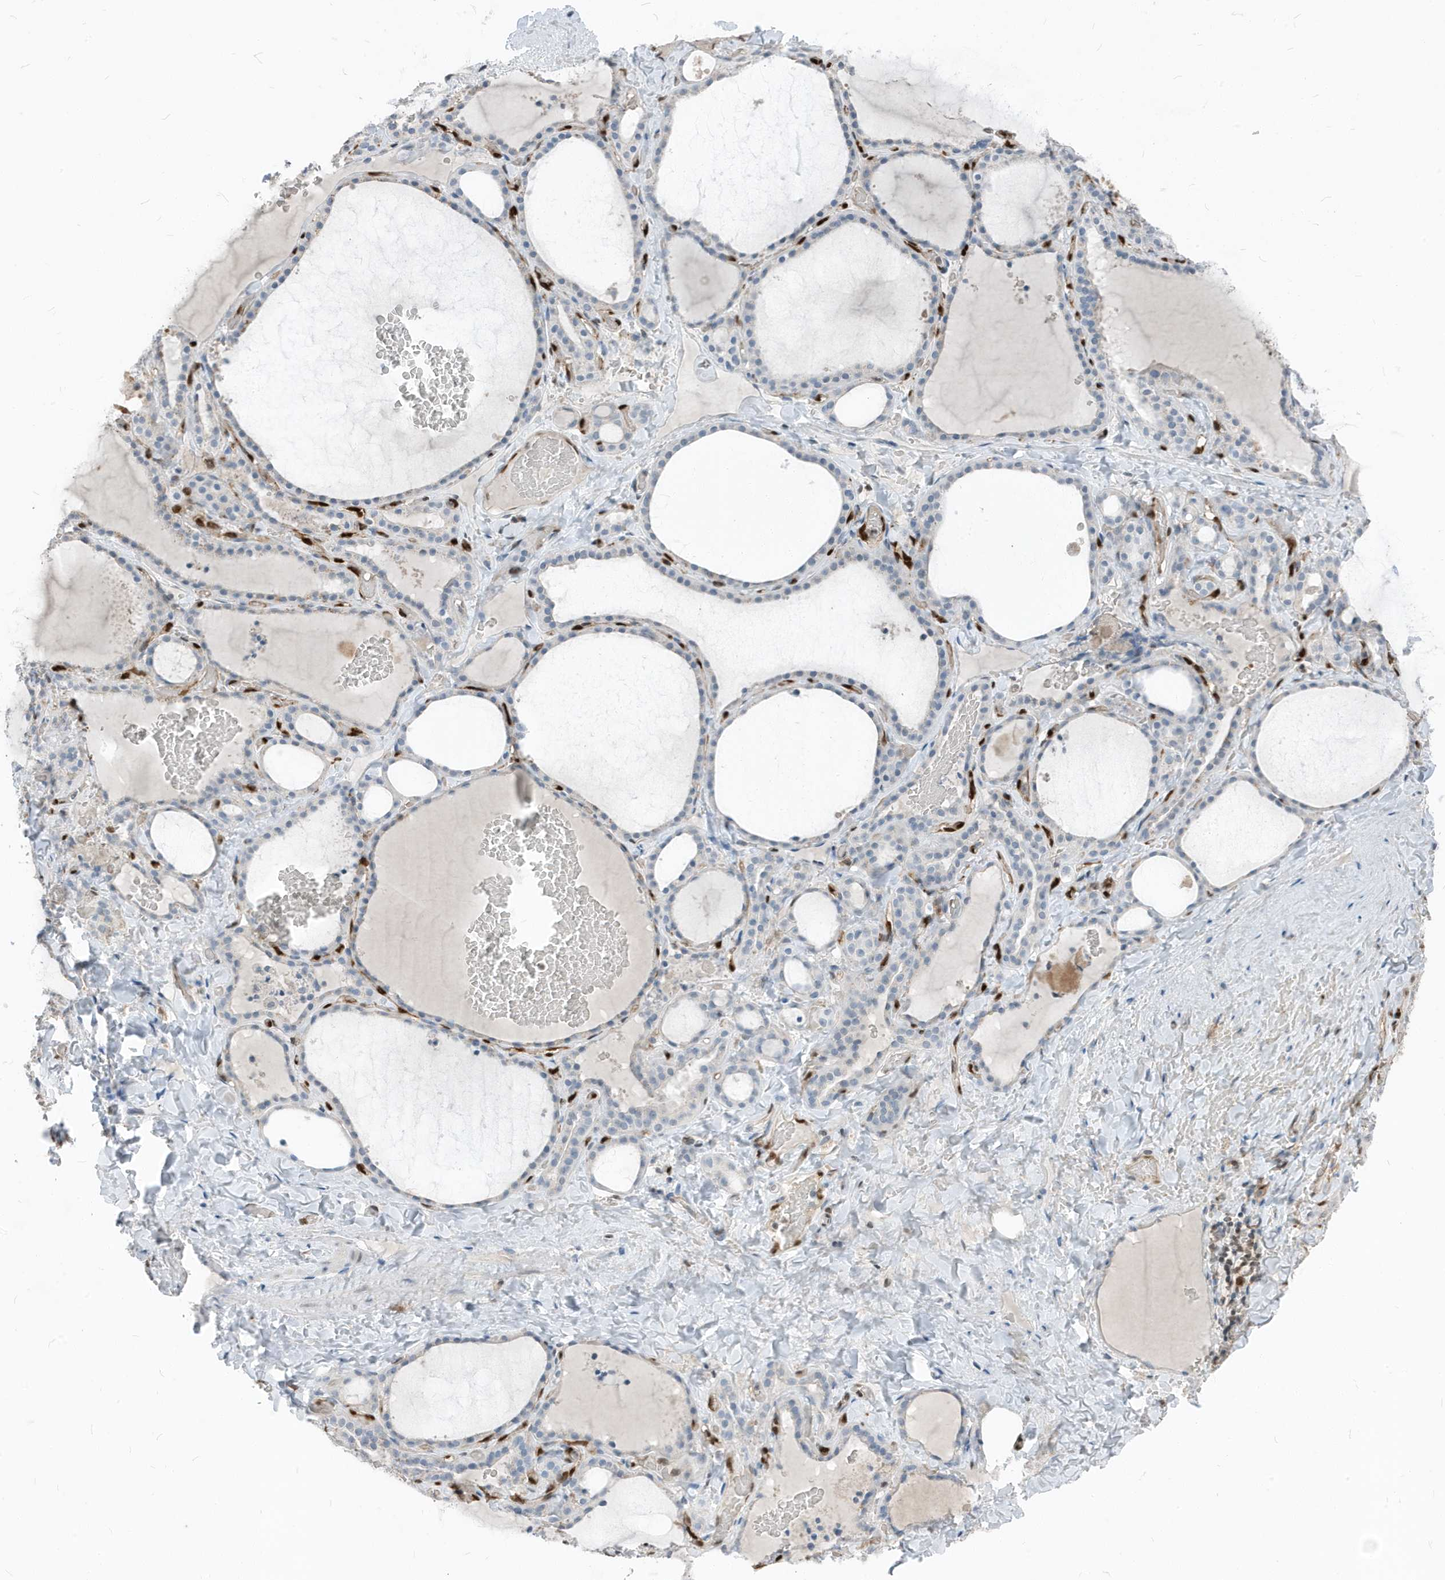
{"staining": {"intensity": "negative", "quantity": "none", "location": "none"}, "tissue": "thyroid gland", "cell_type": "Glandular cells", "image_type": "normal", "snomed": [{"axis": "morphology", "description": "Normal tissue, NOS"}, {"axis": "topography", "description": "Thyroid gland"}], "caption": "Thyroid gland stained for a protein using immunohistochemistry displays no positivity glandular cells.", "gene": "NCOA7", "patient": {"sex": "female", "age": 22}}